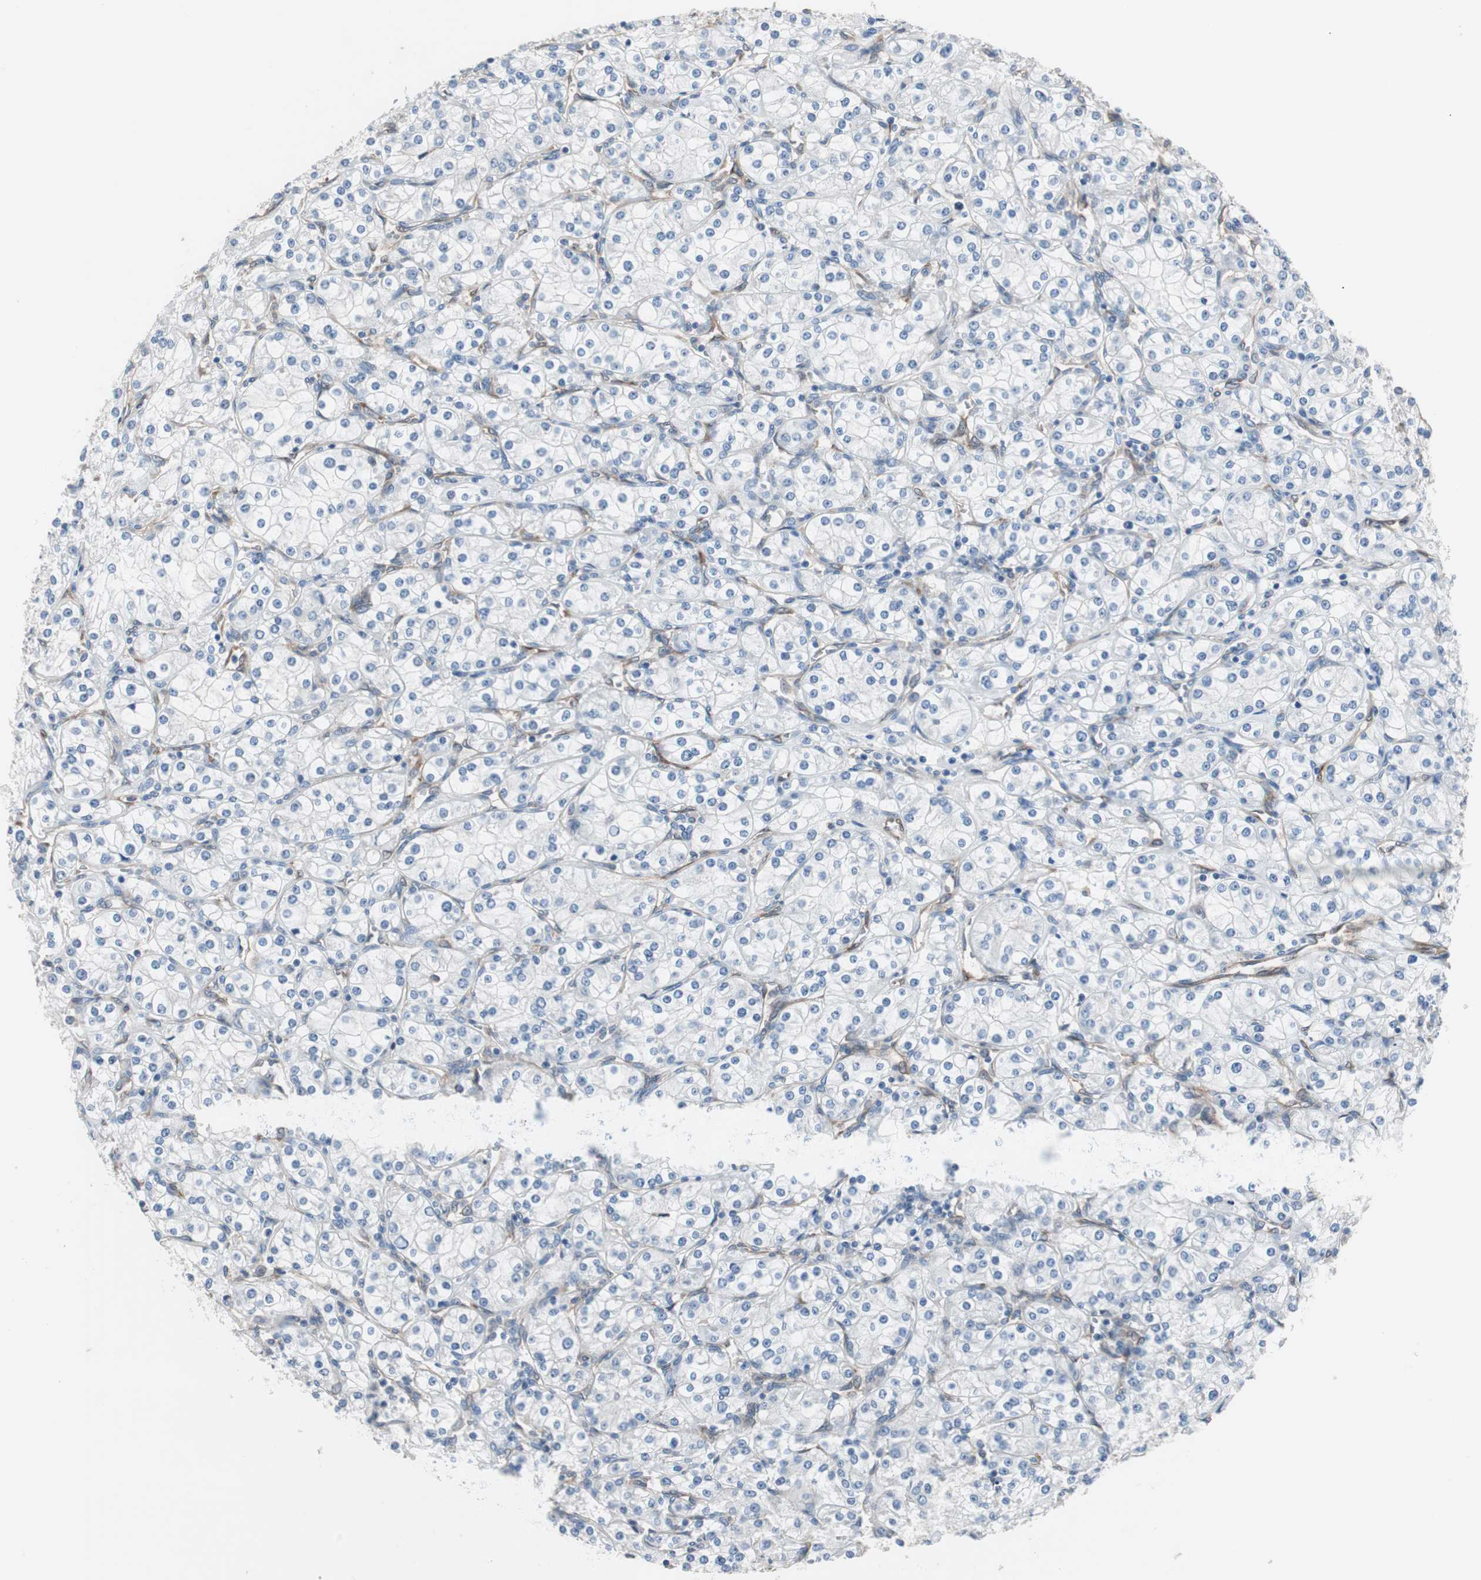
{"staining": {"intensity": "negative", "quantity": "none", "location": "none"}, "tissue": "renal cancer", "cell_type": "Tumor cells", "image_type": "cancer", "snomed": [{"axis": "morphology", "description": "Adenocarcinoma, NOS"}, {"axis": "topography", "description": "Kidney"}], "caption": "This is an IHC photomicrograph of renal cancer. There is no positivity in tumor cells.", "gene": "SWAP70", "patient": {"sex": "male", "age": 77}}